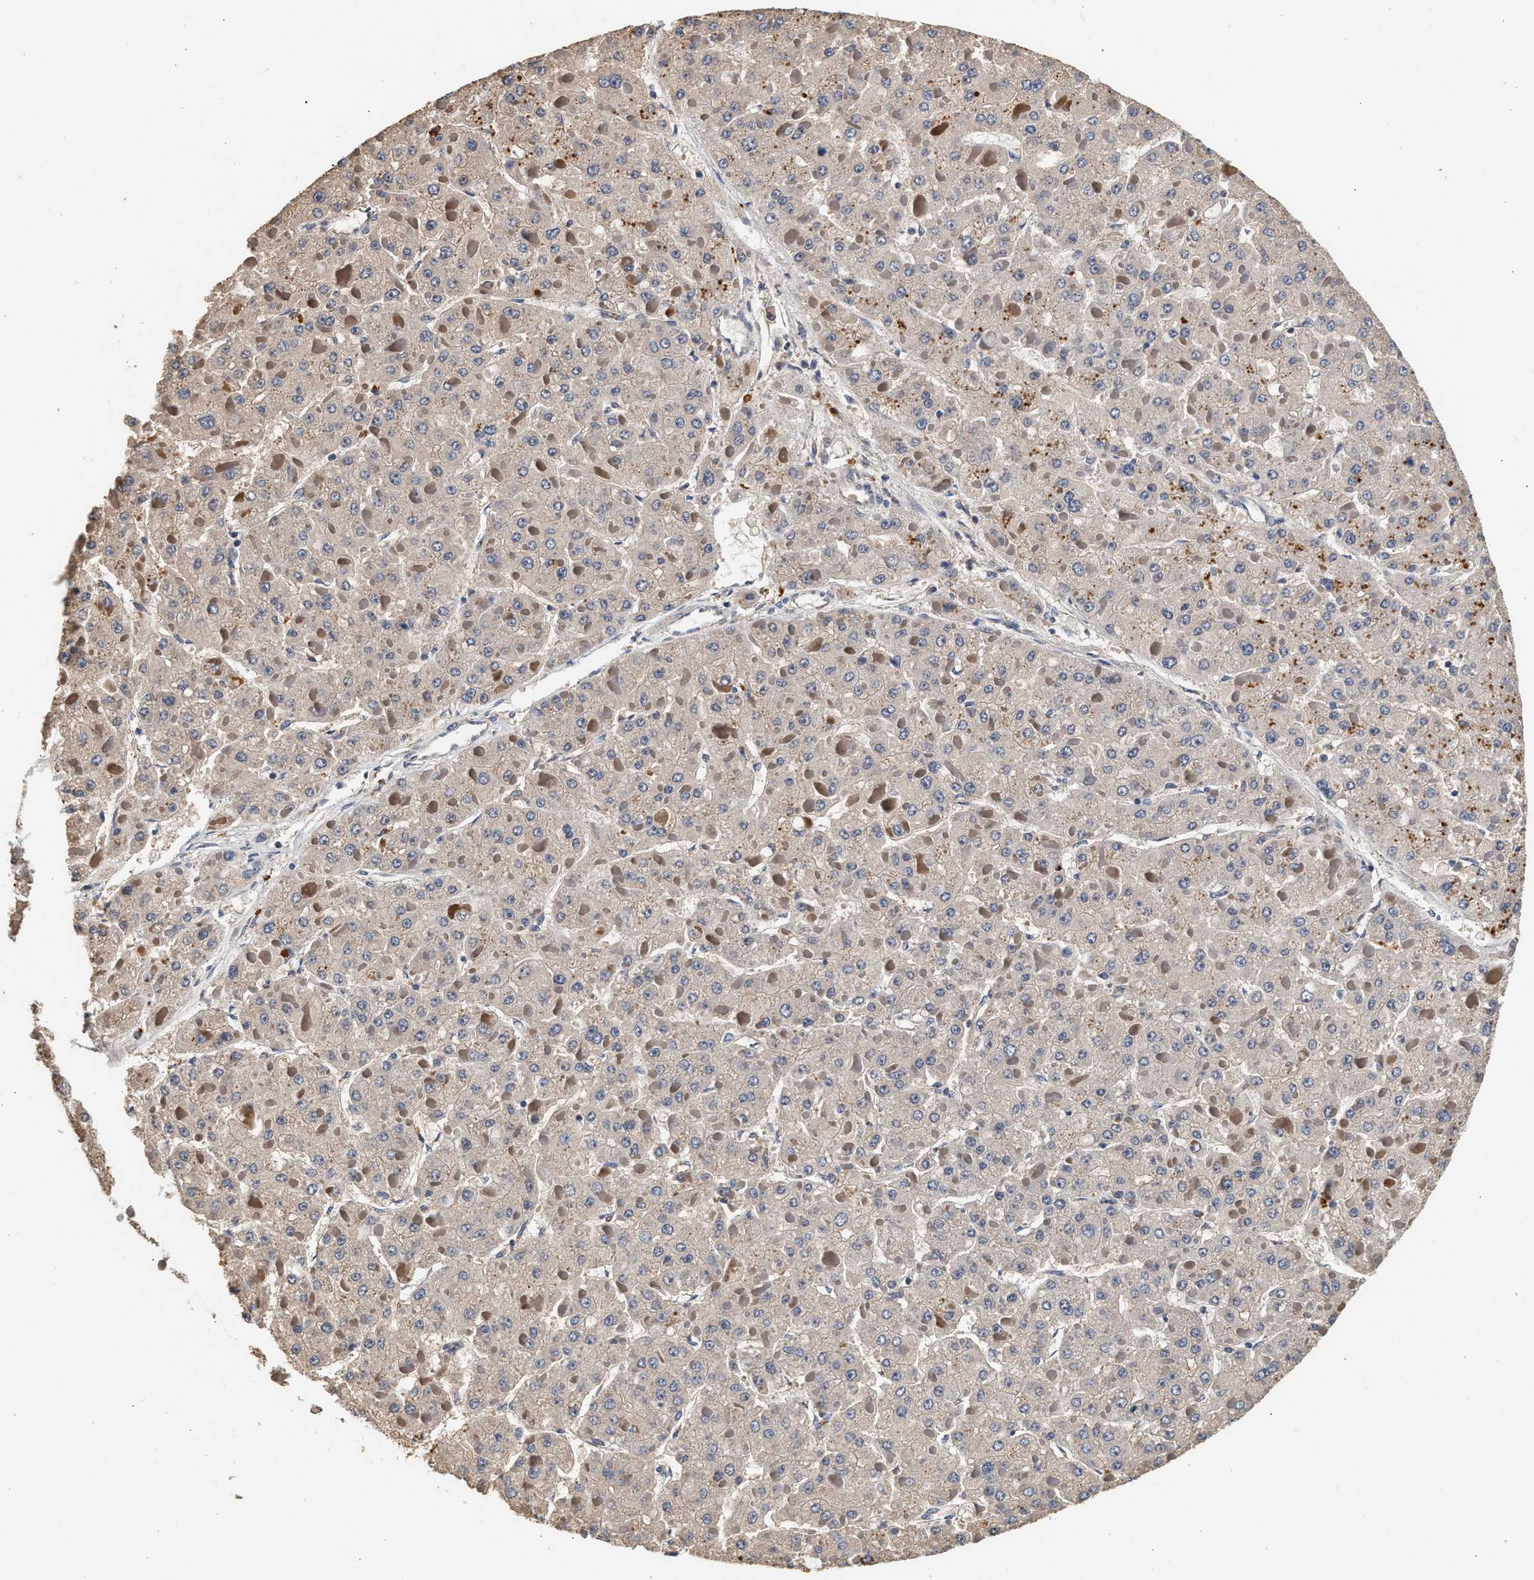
{"staining": {"intensity": "moderate", "quantity": "<25%", "location": "cytoplasmic/membranous"}, "tissue": "liver cancer", "cell_type": "Tumor cells", "image_type": "cancer", "snomed": [{"axis": "morphology", "description": "Carcinoma, Hepatocellular, NOS"}, {"axis": "topography", "description": "Liver"}], "caption": "Protein expression analysis of liver hepatocellular carcinoma demonstrates moderate cytoplasmic/membranous staining in about <25% of tumor cells.", "gene": "PTGR3", "patient": {"sex": "female", "age": 73}}